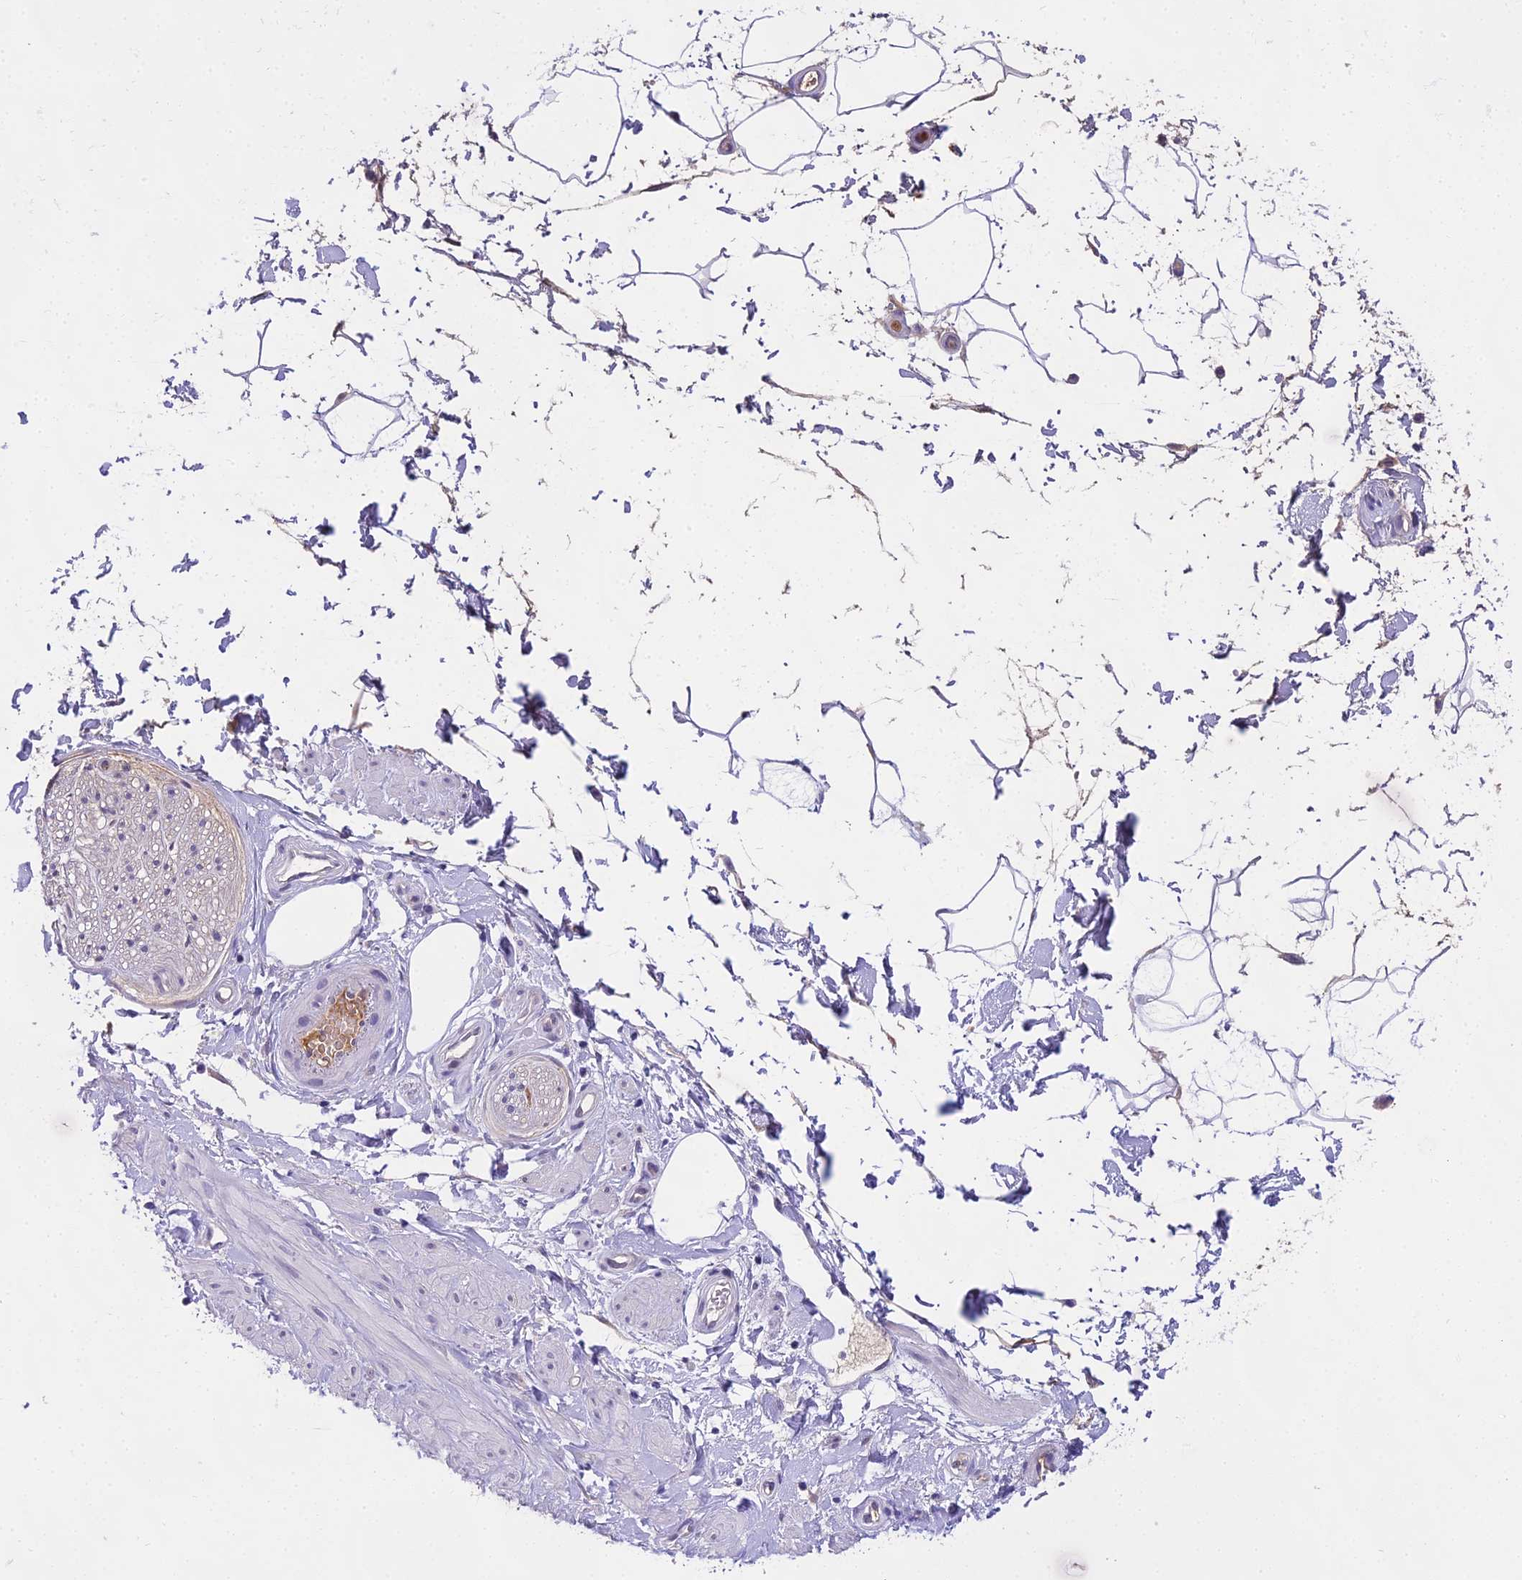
{"staining": {"intensity": "negative", "quantity": "none", "location": "none"}, "tissue": "adipose tissue", "cell_type": "Adipocytes", "image_type": "normal", "snomed": [{"axis": "morphology", "description": "Normal tissue, NOS"}, {"axis": "topography", "description": "Soft tissue"}, {"axis": "topography", "description": "Adipose tissue"}, {"axis": "topography", "description": "Vascular tissue"}, {"axis": "topography", "description": "Peripheral nerve tissue"}], "caption": "Micrograph shows no significant protein staining in adipocytes of normal adipose tissue. (Stains: DAB IHC with hematoxylin counter stain, Microscopy: brightfield microscopy at high magnification).", "gene": "MAT2A", "patient": {"sex": "male", "age": 74}}